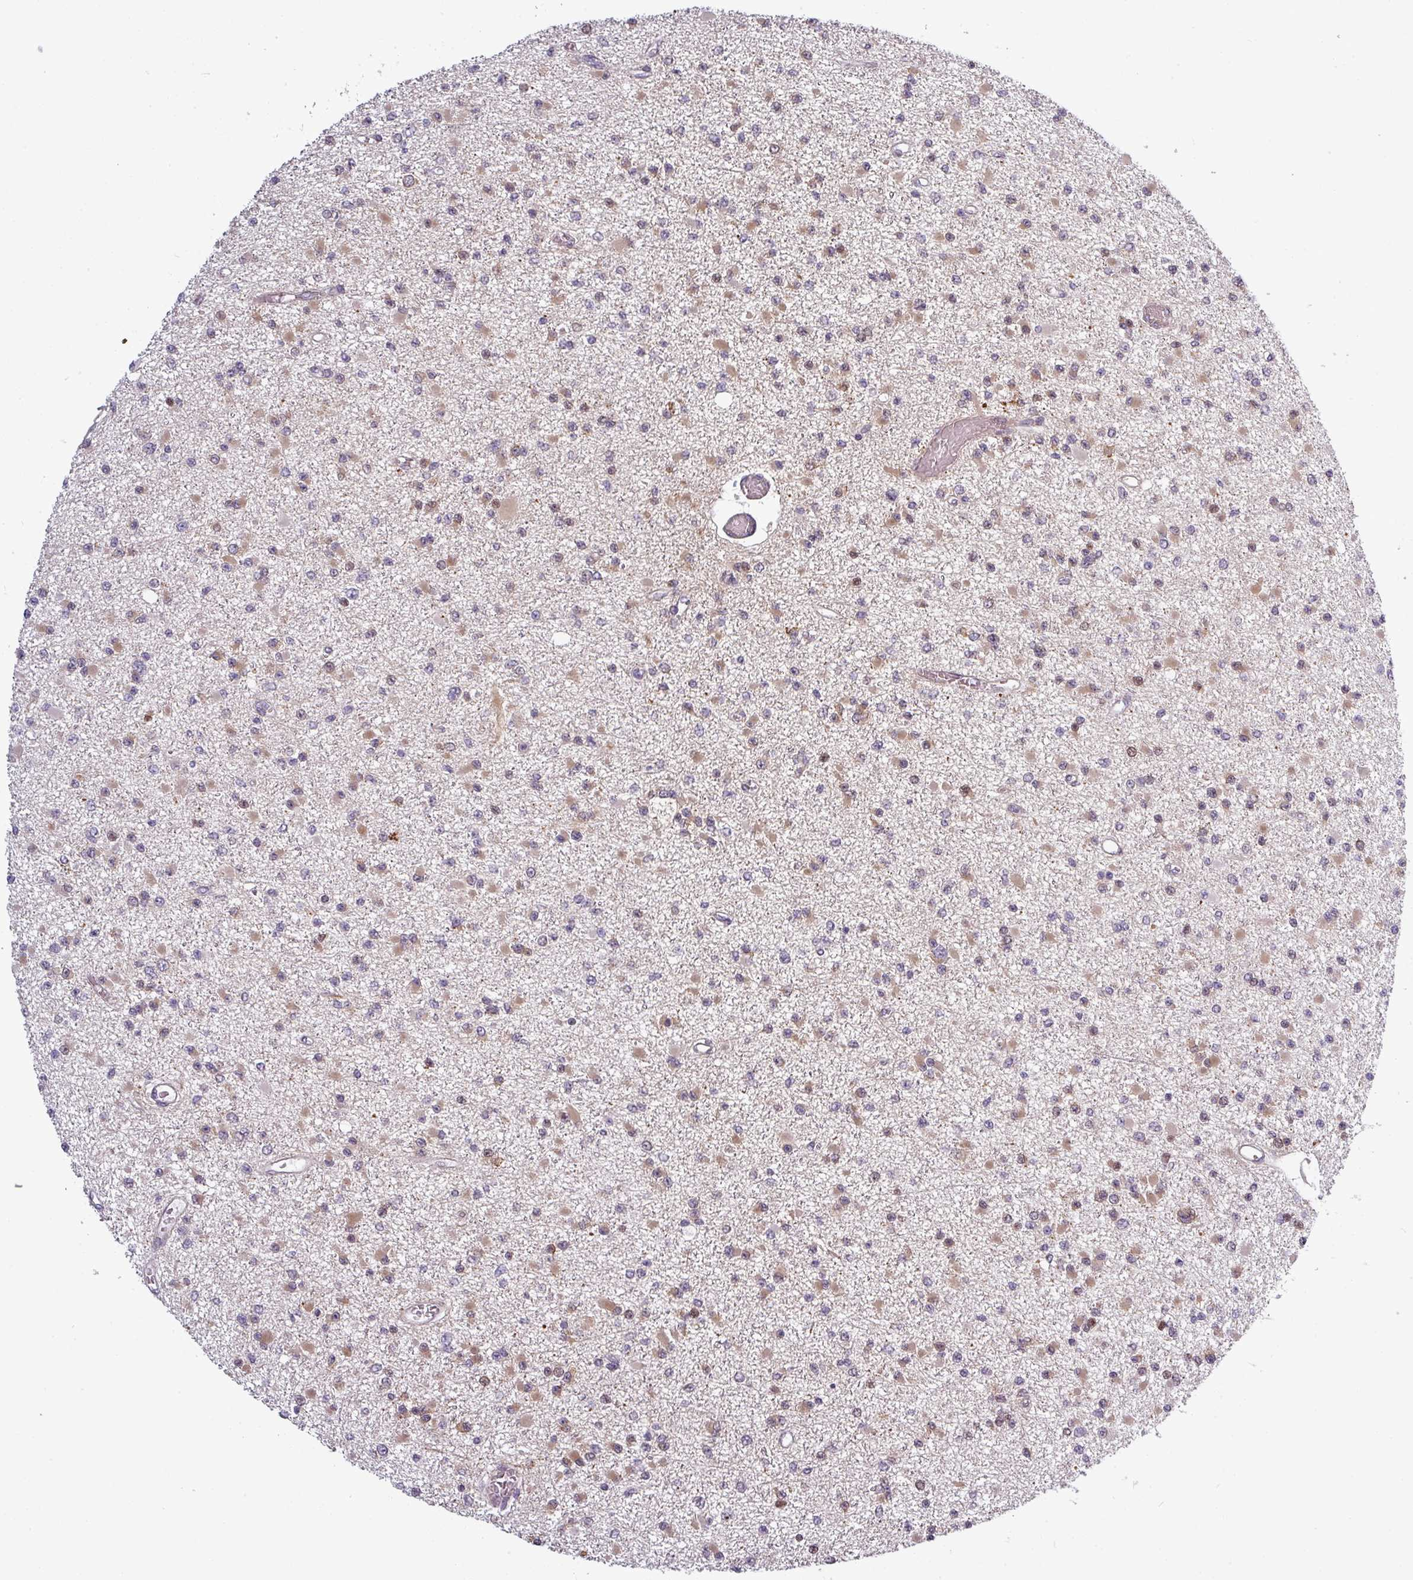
{"staining": {"intensity": "moderate", "quantity": ">75%", "location": "cytoplasmic/membranous"}, "tissue": "glioma", "cell_type": "Tumor cells", "image_type": "cancer", "snomed": [{"axis": "morphology", "description": "Glioma, malignant, Low grade"}, {"axis": "topography", "description": "Brain"}], "caption": "Glioma stained with a protein marker exhibits moderate staining in tumor cells.", "gene": "PRAMEF12", "patient": {"sex": "female", "age": 22}}